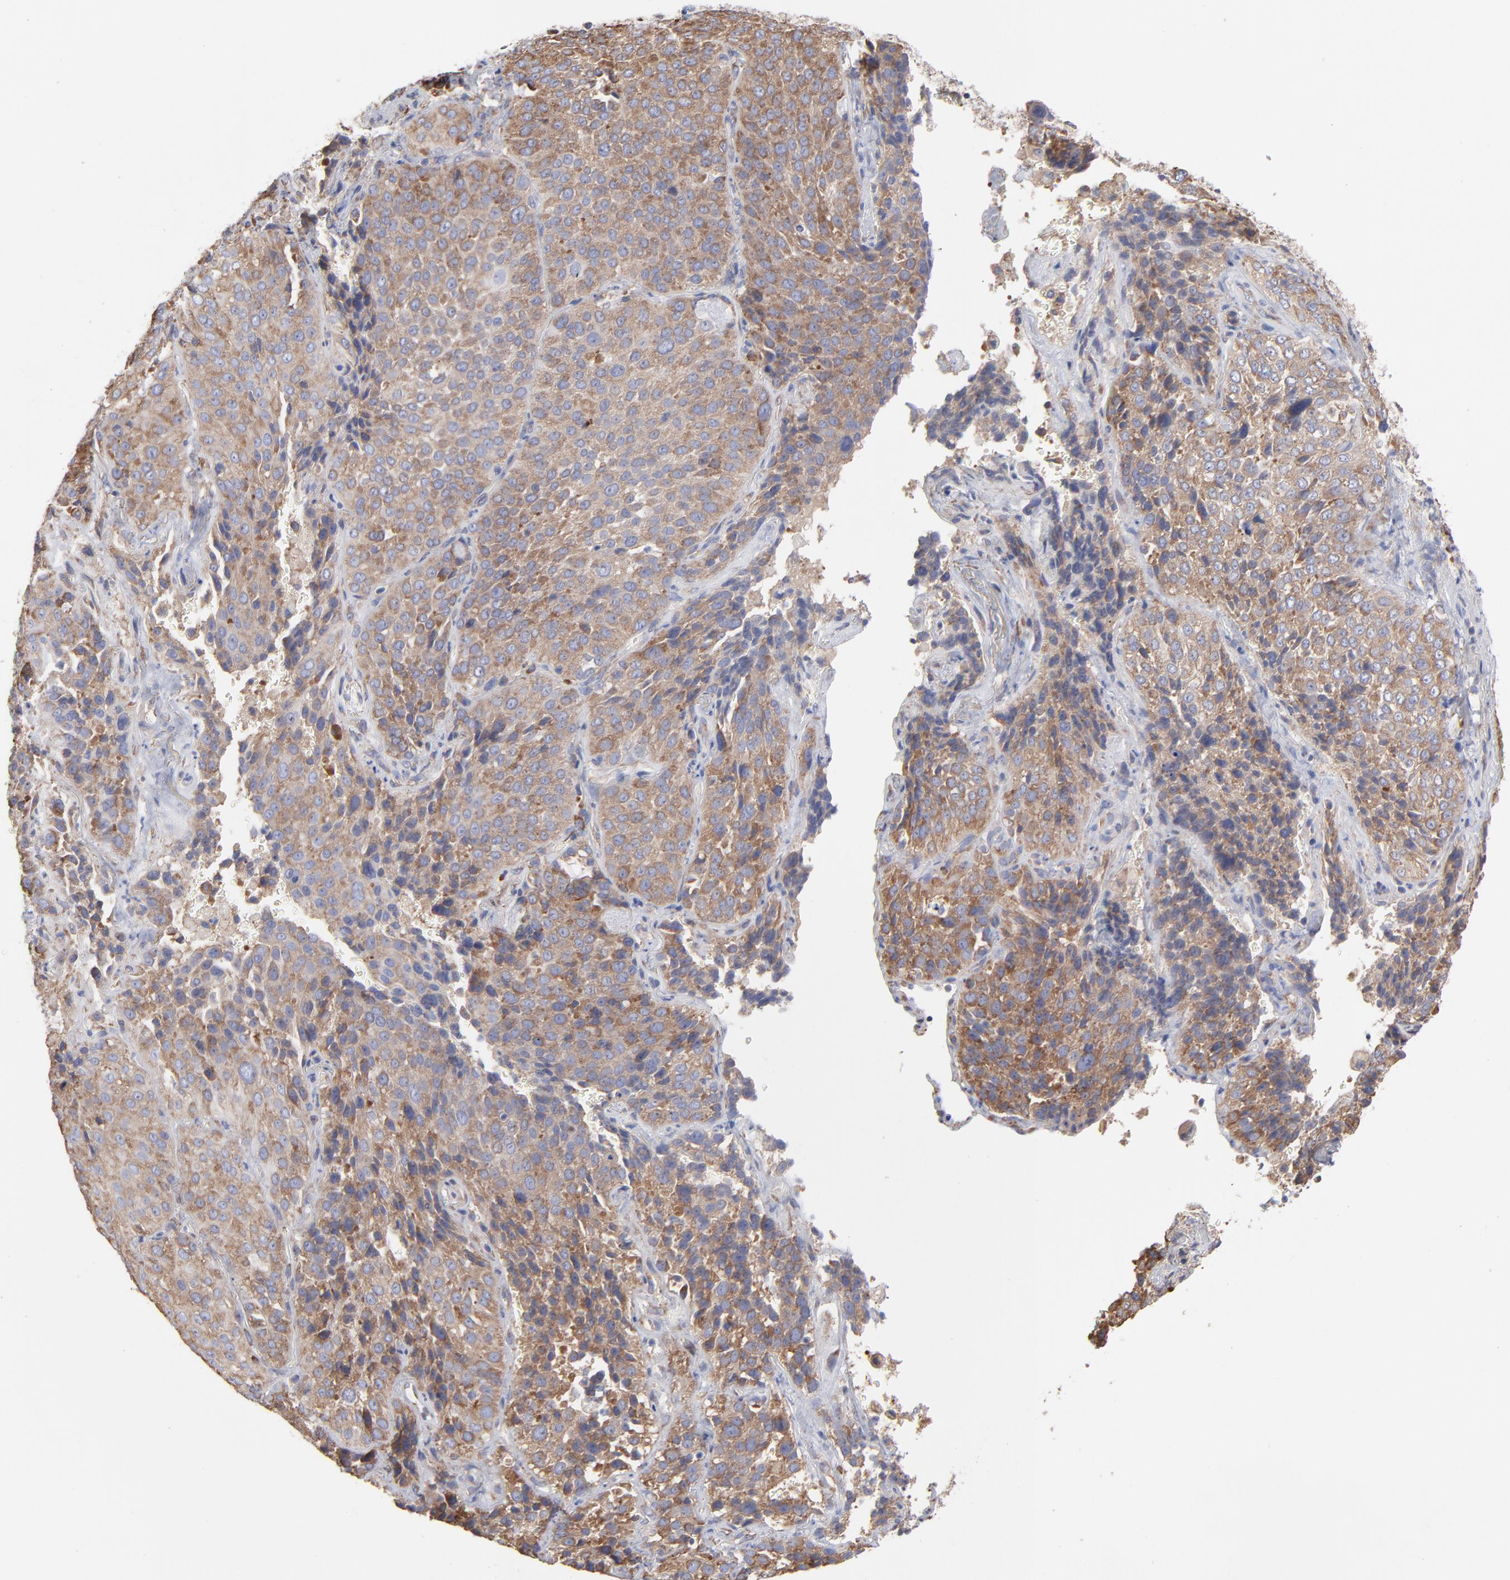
{"staining": {"intensity": "moderate", "quantity": ">75%", "location": "cytoplasmic/membranous"}, "tissue": "lung cancer", "cell_type": "Tumor cells", "image_type": "cancer", "snomed": [{"axis": "morphology", "description": "Squamous cell carcinoma, NOS"}, {"axis": "topography", "description": "Lung"}], "caption": "About >75% of tumor cells in lung cancer (squamous cell carcinoma) display moderate cytoplasmic/membranous protein positivity as visualized by brown immunohistochemical staining.", "gene": "RPL3", "patient": {"sex": "male", "age": 54}}